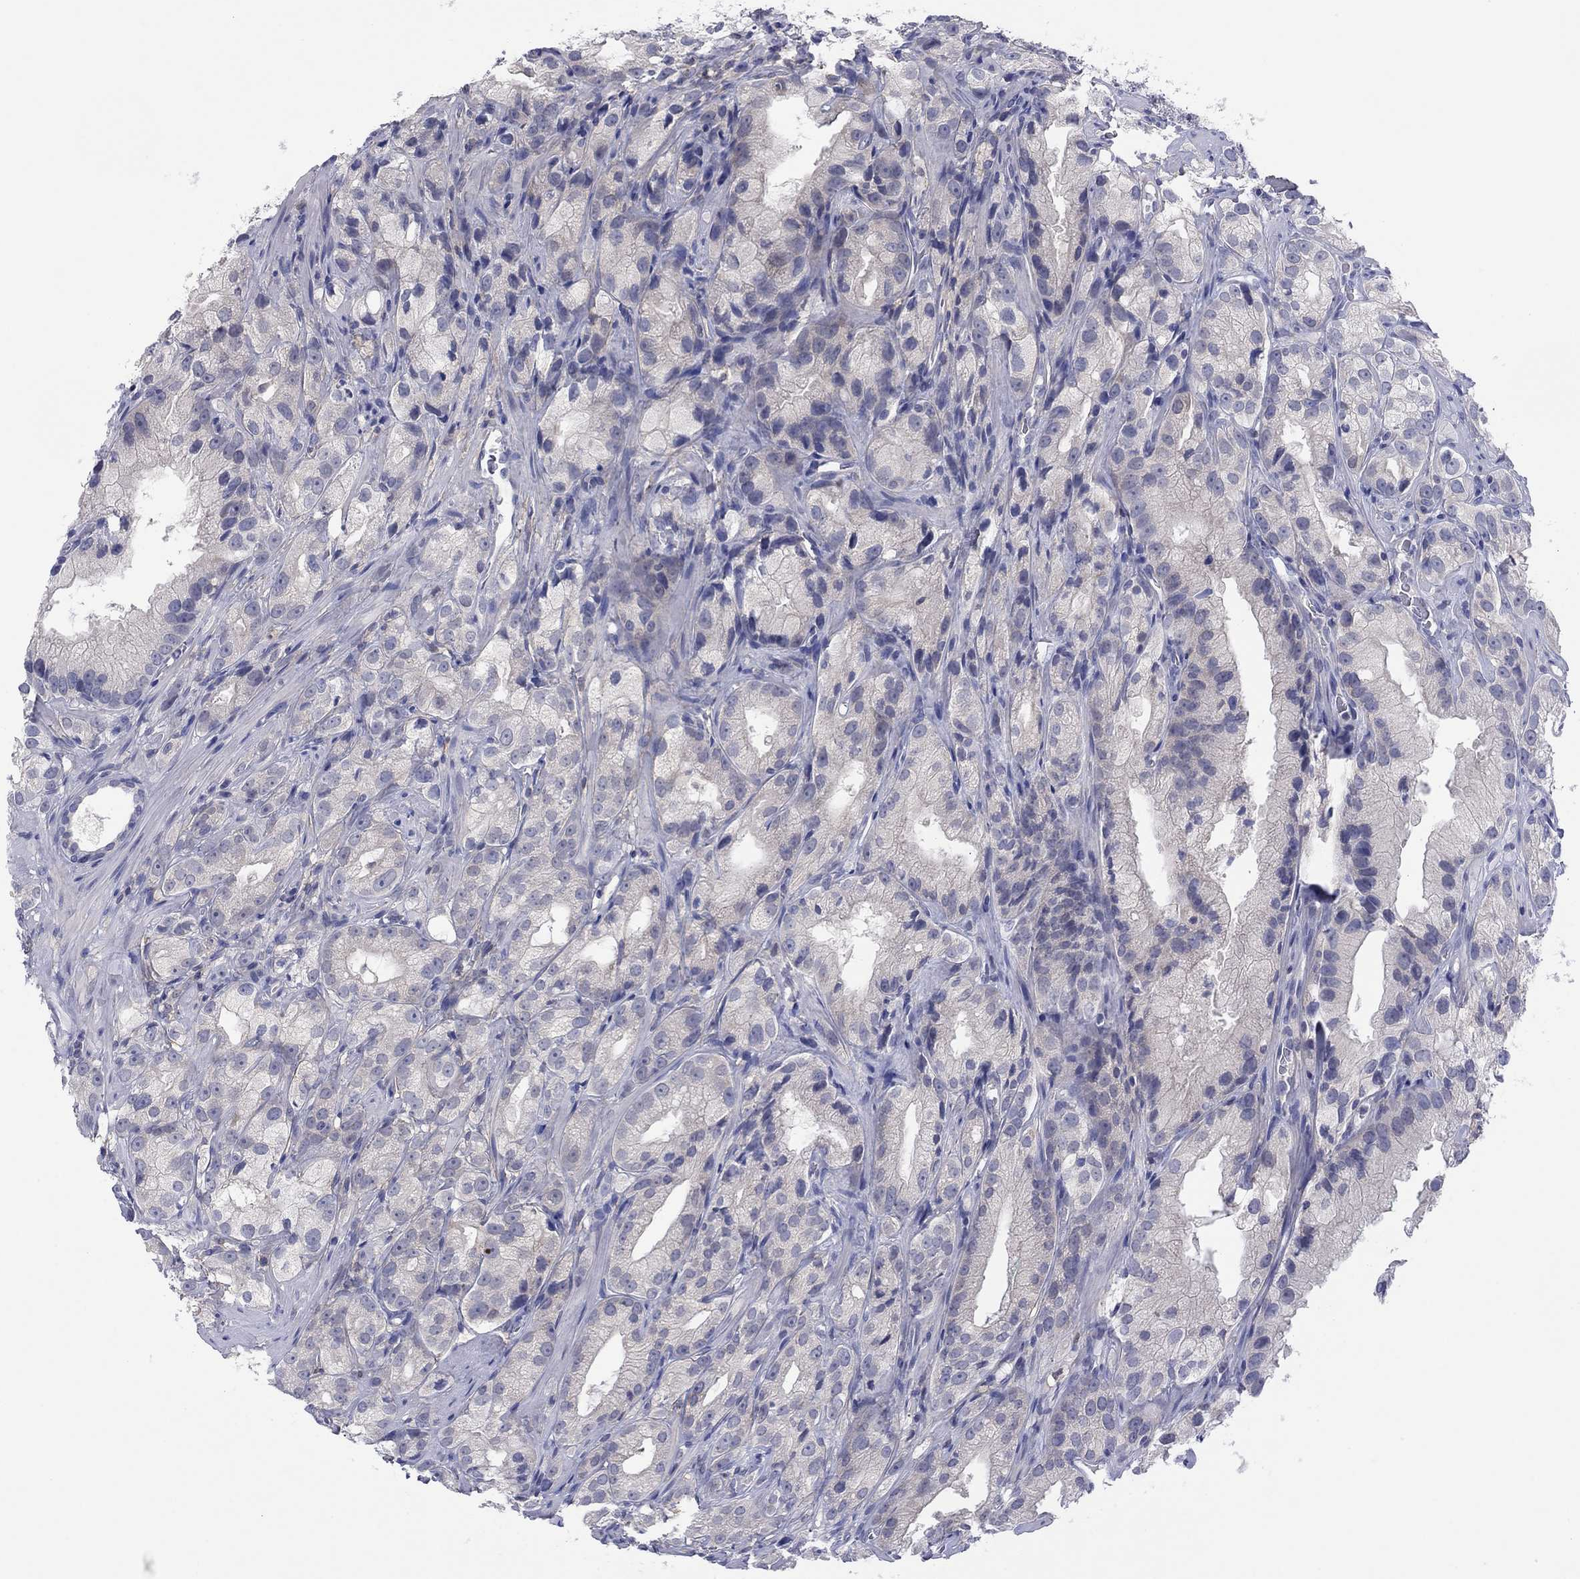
{"staining": {"intensity": "negative", "quantity": "none", "location": "none"}, "tissue": "prostate cancer", "cell_type": "Tumor cells", "image_type": "cancer", "snomed": [{"axis": "morphology", "description": "Adenocarcinoma, High grade"}, {"axis": "topography", "description": "Prostate and seminal vesicle, NOS"}], "caption": "Immunohistochemistry of high-grade adenocarcinoma (prostate) exhibits no positivity in tumor cells.", "gene": "CYP2B6", "patient": {"sex": "male", "age": 62}}